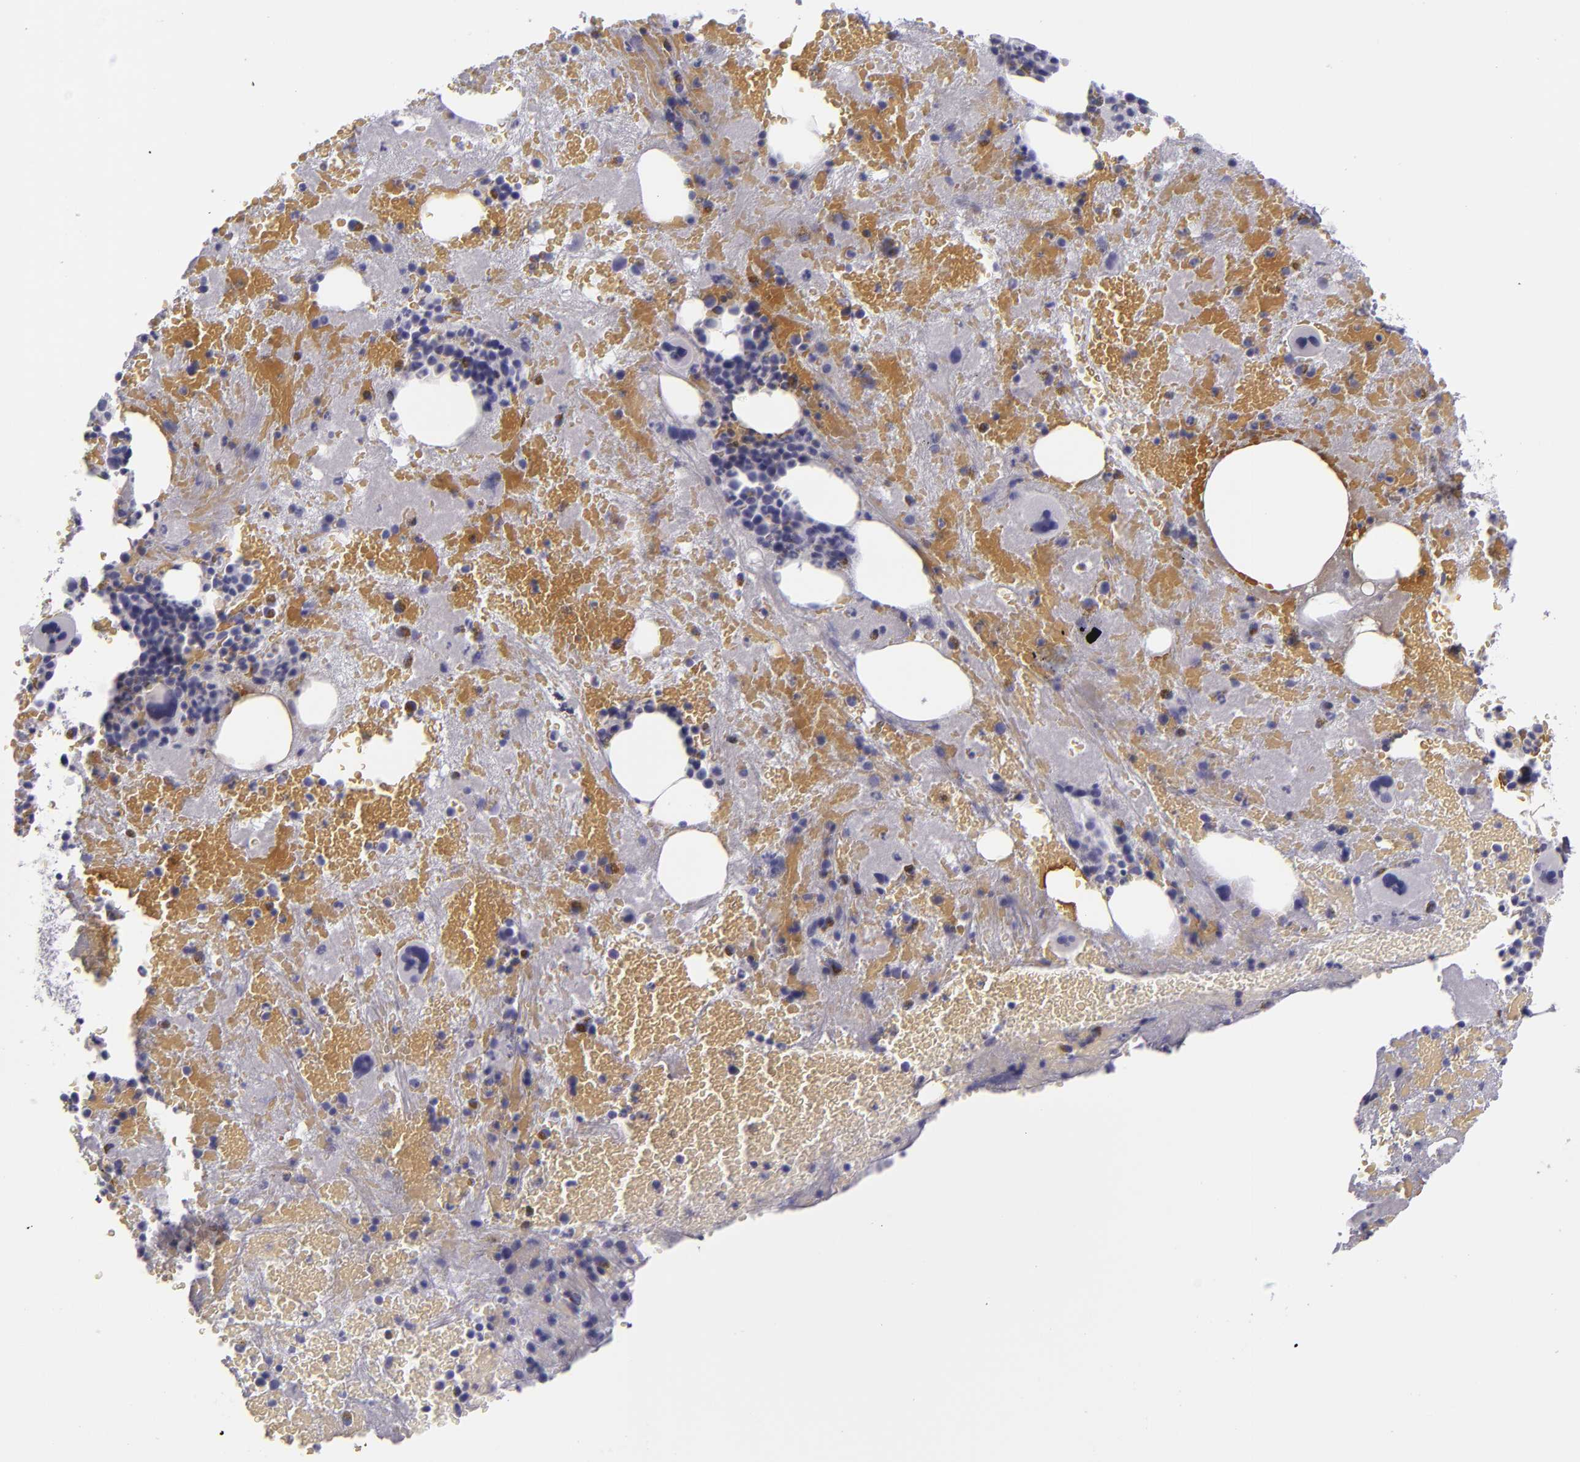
{"staining": {"intensity": "moderate", "quantity": "<25%", "location": "cytoplasmic/membranous"}, "tissue": "bone marrow", "cell_type": "Hematopoietic cells", "image_type": "normal", "snomed": [{"axis": "morphology", "description": "Normal tissue, NOS"}, {"axis": "topography", "description": "Bone marrow"}], "caption": "A photomicrograph showing moderate cytoplasmic/membranous staining in about <25% of hematopoietic cells in unremarkable bone marrow, as visualized by brown immunohistochemical staining.", "gene": "CR2", "patient": {"sex": "male", "age": 76}}